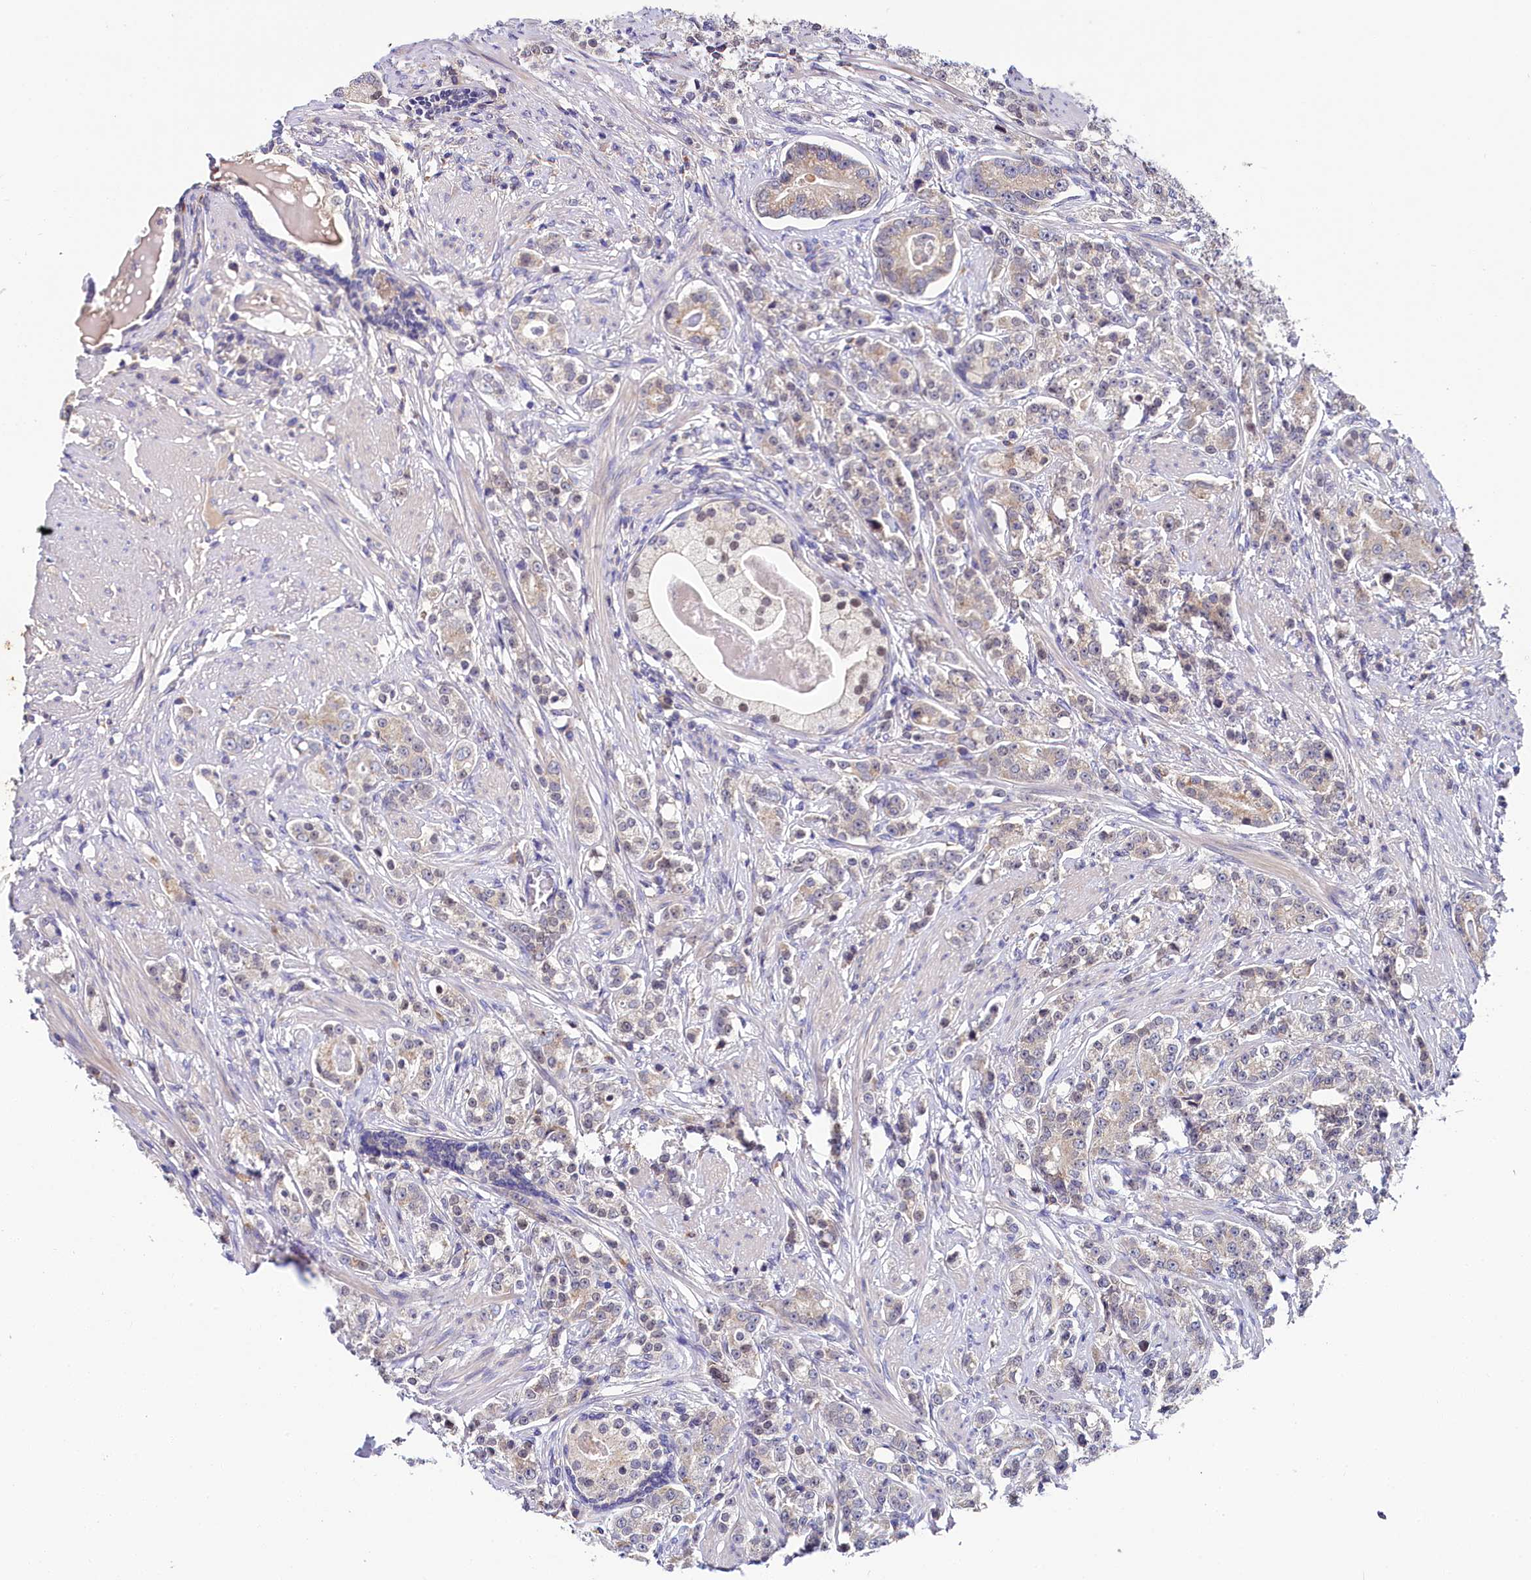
{"staining": {"intensity": "weak", "quantity": "<25%", "location": "cytoplasmic/membranous"}, "tissue": "prostate cancer", "cell_type": "Tumor cells", "image_type": "cancer", "snomed": [{"axis": "morphology", "description": "Adenocarcinoma, High grade"}, {"axis": "topography", "description": "Prostate"}], "caption": "This is a image of IHC staining of high-grade adenocarcinoma (prostate), which shows no positivity in tumor cells. (DAB IHC with hematoxylin counter stain).", "gene": "SPINK9", "patient": {"sex": "male", "age": 69}}